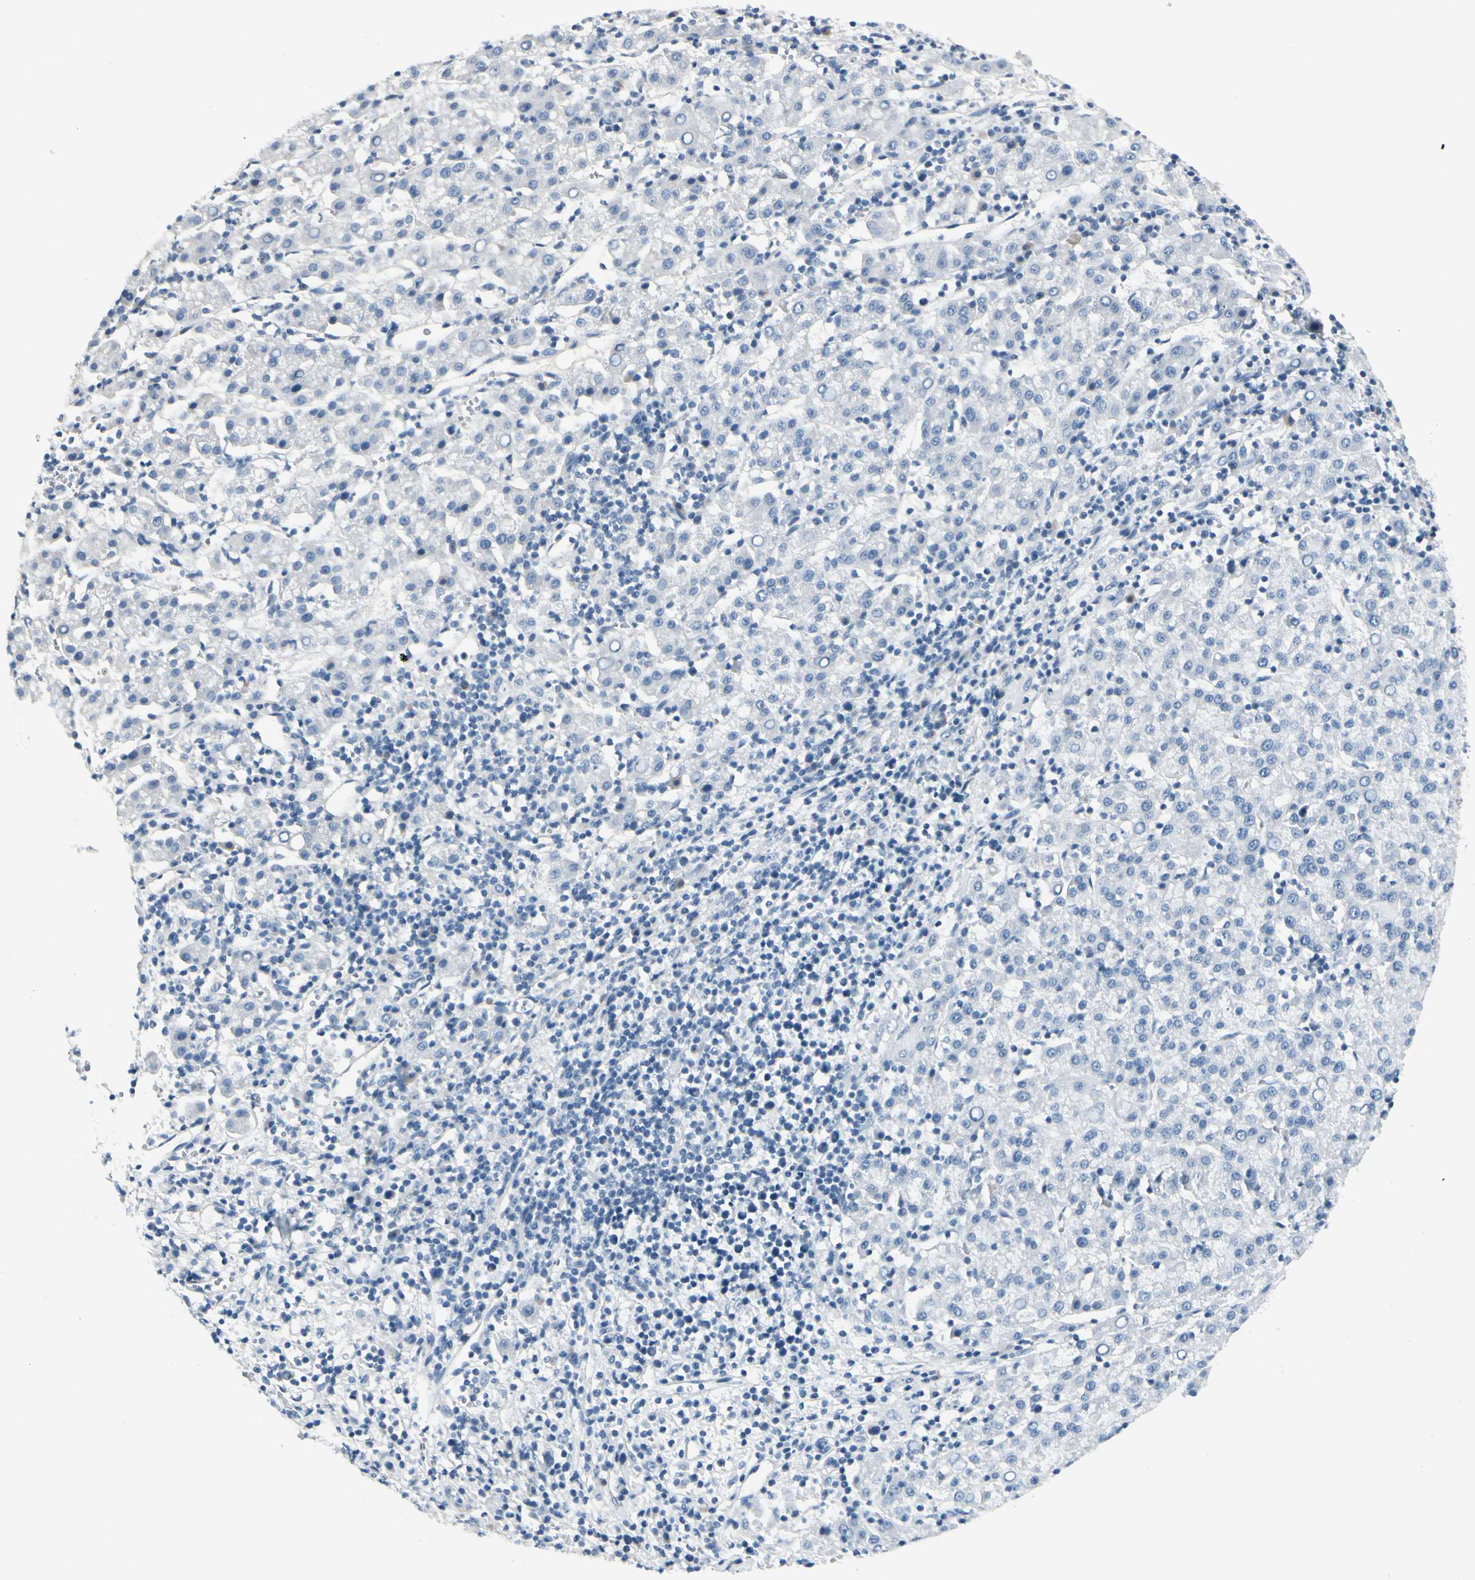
{"staining": {"intensity": "negative", "quantity": "none", "location": "none"}, "tissue": "liver cancer", "cell_type": "Tumor cells", "image_type": "cancer", "snomed": [{"axis": "morphology", "description": "Carcinoma, Hepatocellular, NOS"}, {"axis": "topography", "description": "Liver"}], "caption": "Tumor cells show no significant staining in liver hepatocellular carcinoma.", "gene": "ZSCAN1", "patient": {"sex": "female", "age": 58}}